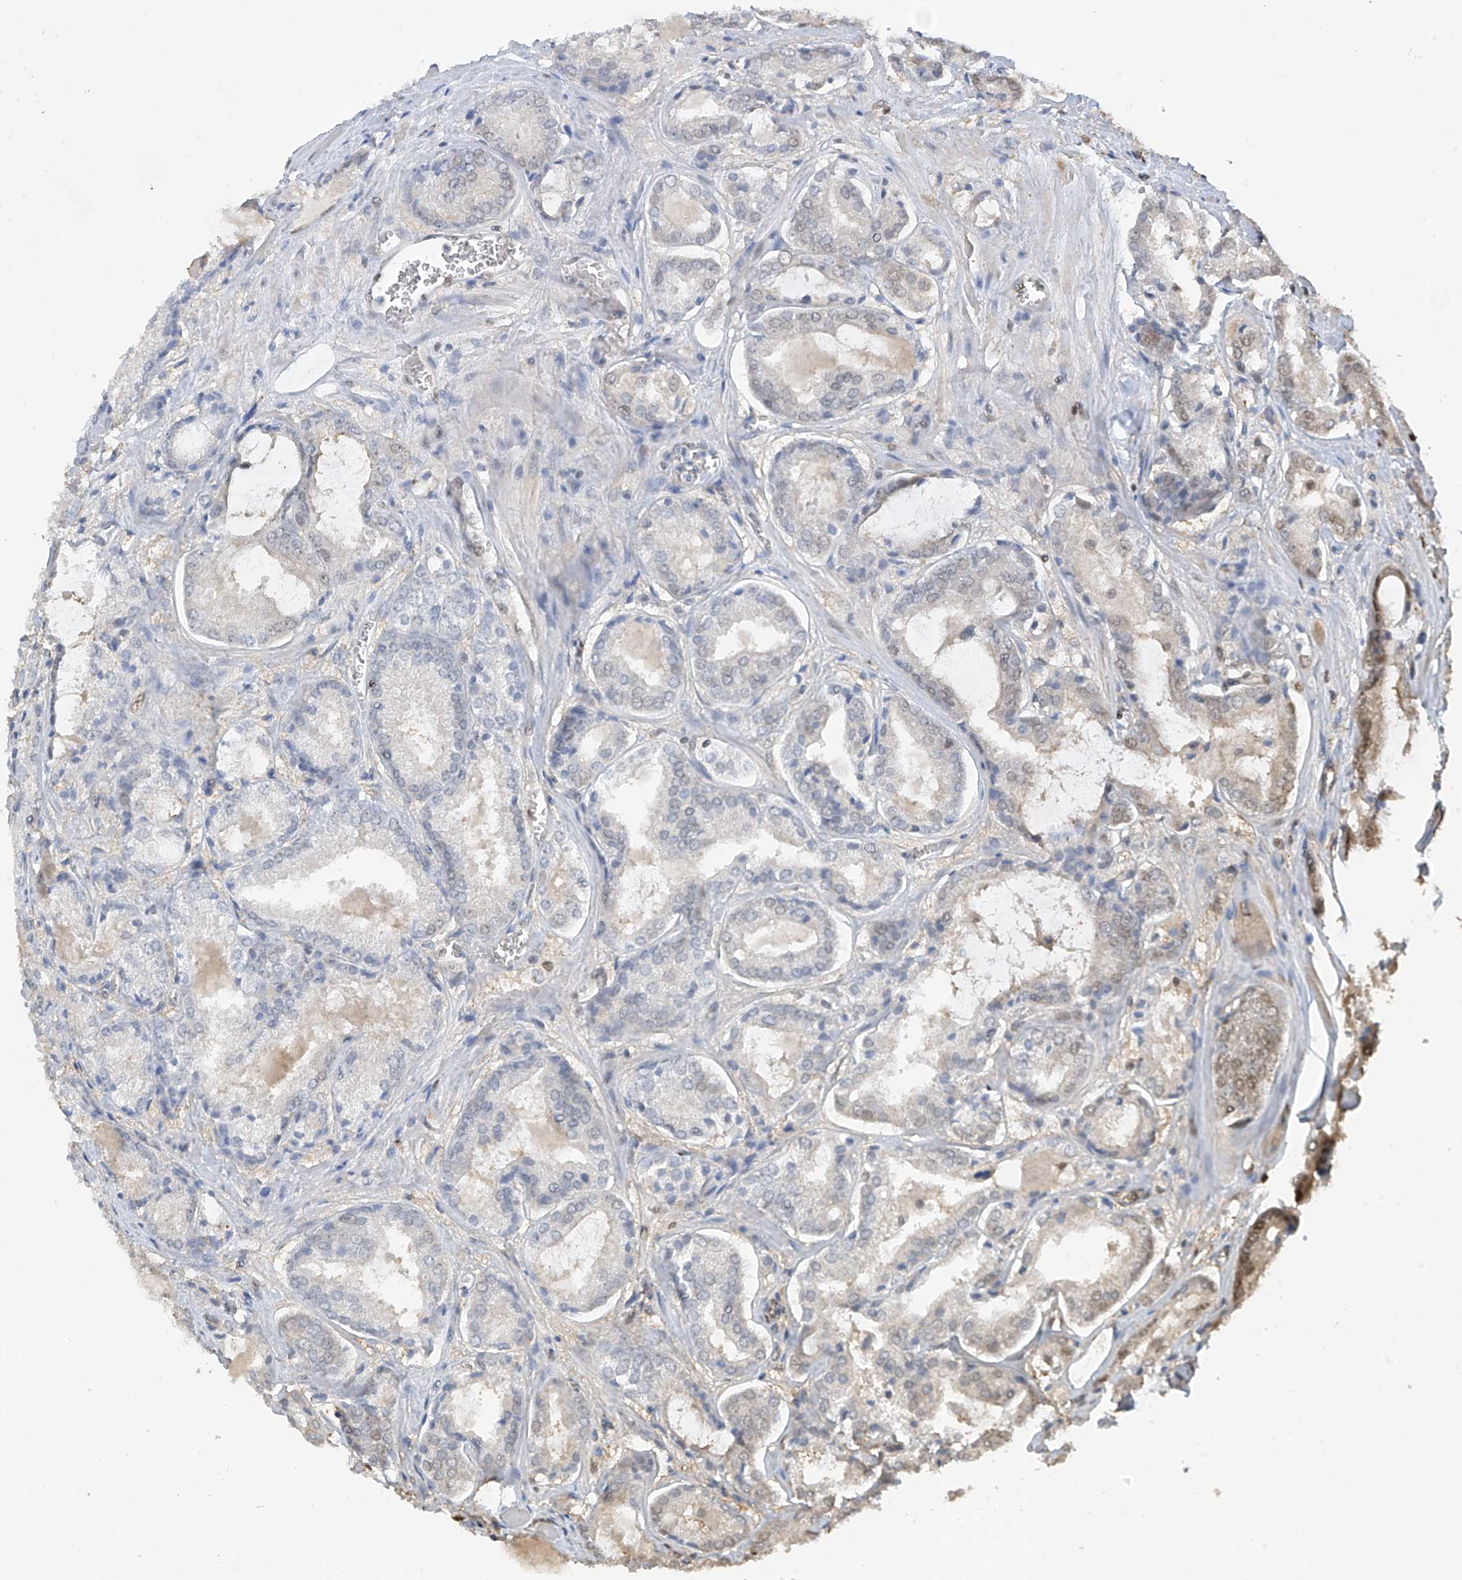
{"staining": {"intensity": "negative", "quantity": "none", "location": "none"}, "tissue": "prostate cancer", "cell_type": "Tumor cells", "image_type": "cancer", "snomed": [{"axis": "morphology", "description": "Adenocarcinoma, Low grade"}, {"axis": "topography", "description": "Prostate"}], "caption": "A micrograph of human adenocarcinoma (low-grade) (prostate) is negative for staining in tumor cells.", "gene": "PMM1", "patient": {"sex": "male", "age": 67}}